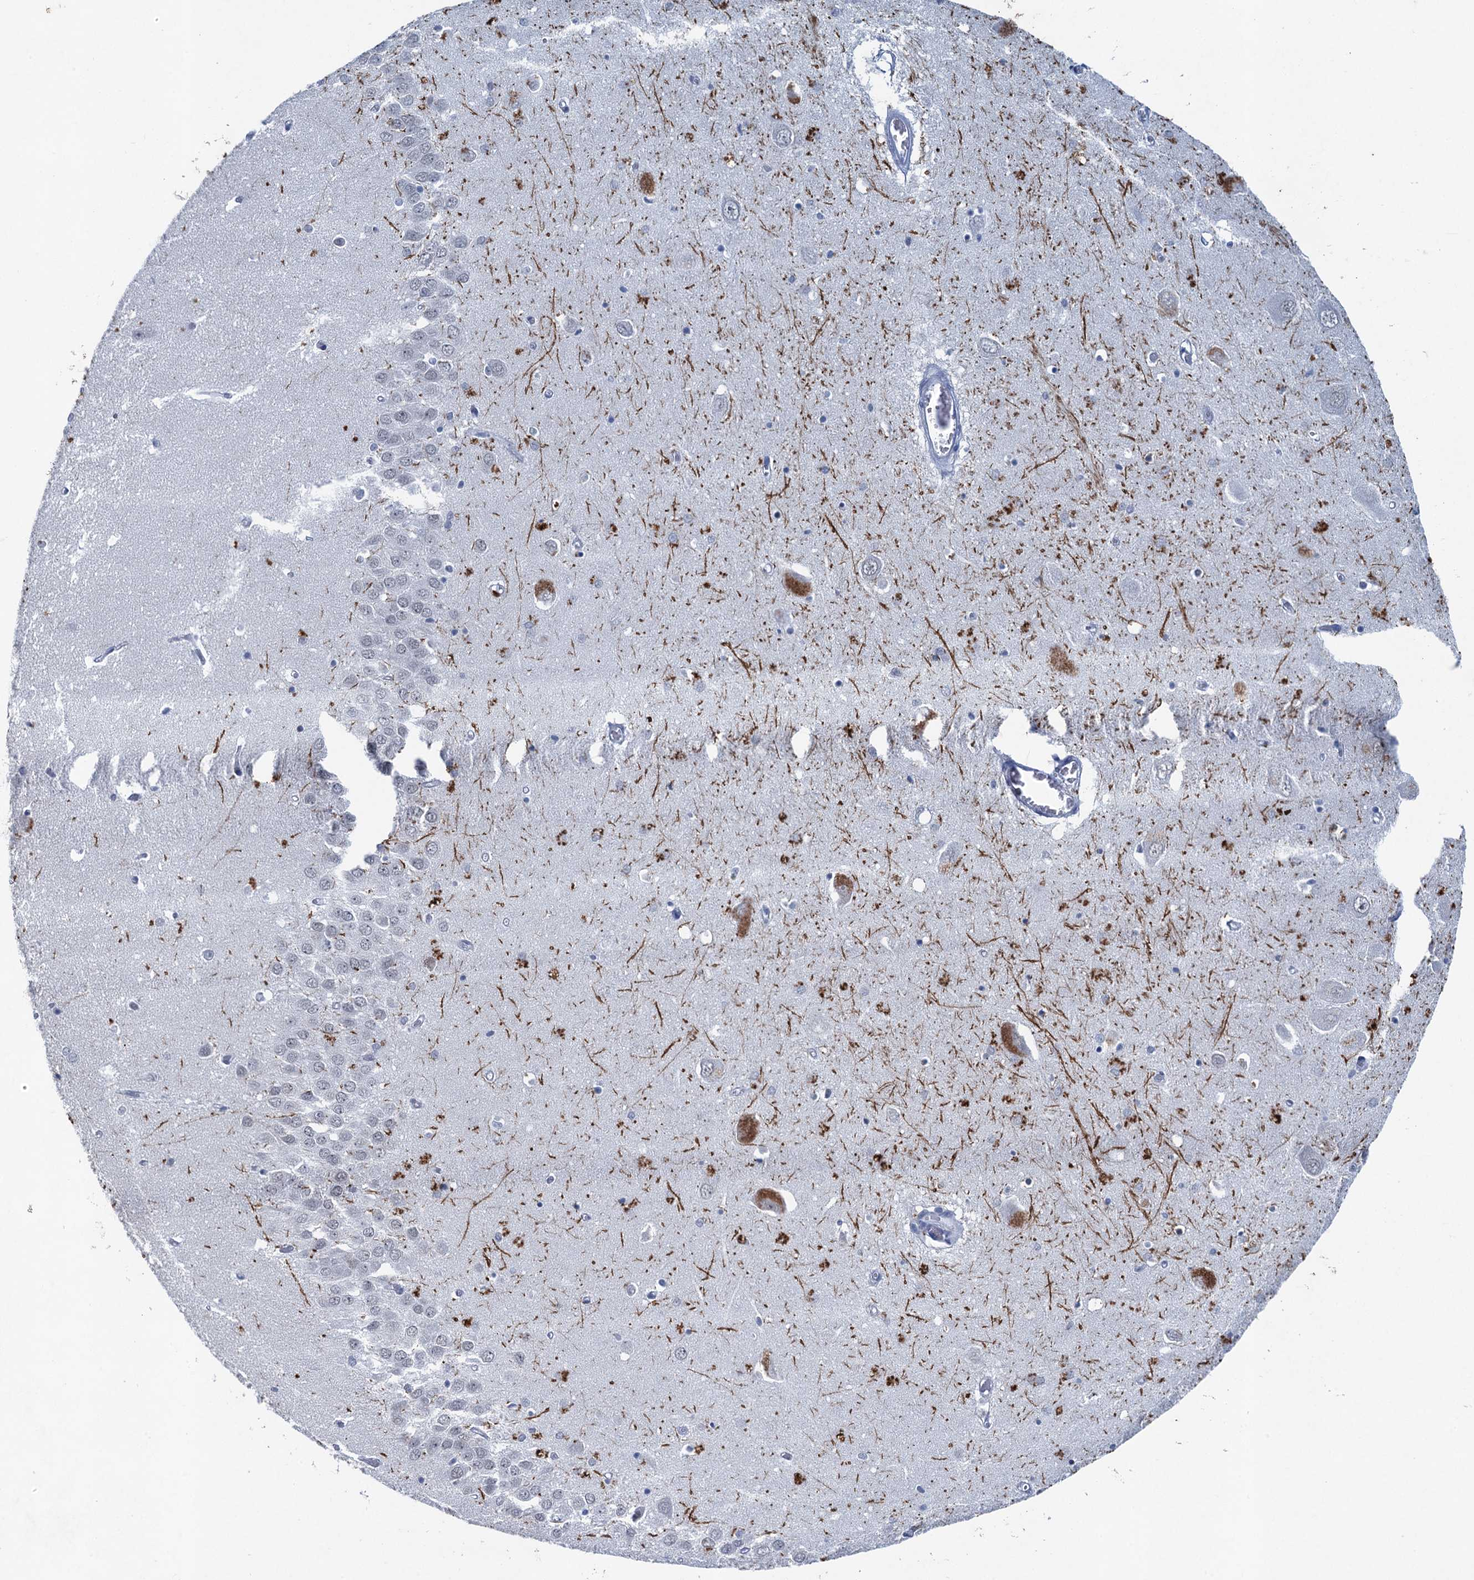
{"staining": {"intensity": "negative", "quantity": "none", "location": "none"}, "tissue": "hippocampus", "cell_type": "Glial cells", "image_type": "normal", "snomed": [{"axis": "morphology", "description": "Normal tissue, NOS"}, {"axis": "topography", "description": "Hippocampus"}], "caption": "Micrograph shows no protein expression in glial cells of normal hippocampus. The staining was performed using DAB to visualize the protein expression in brown, while the nuclei were stained in blue with hematoxylin (Magnification: 20x).", "gene": "ENSG00000230707", "patient": {"sex": "male", "age": 70}}